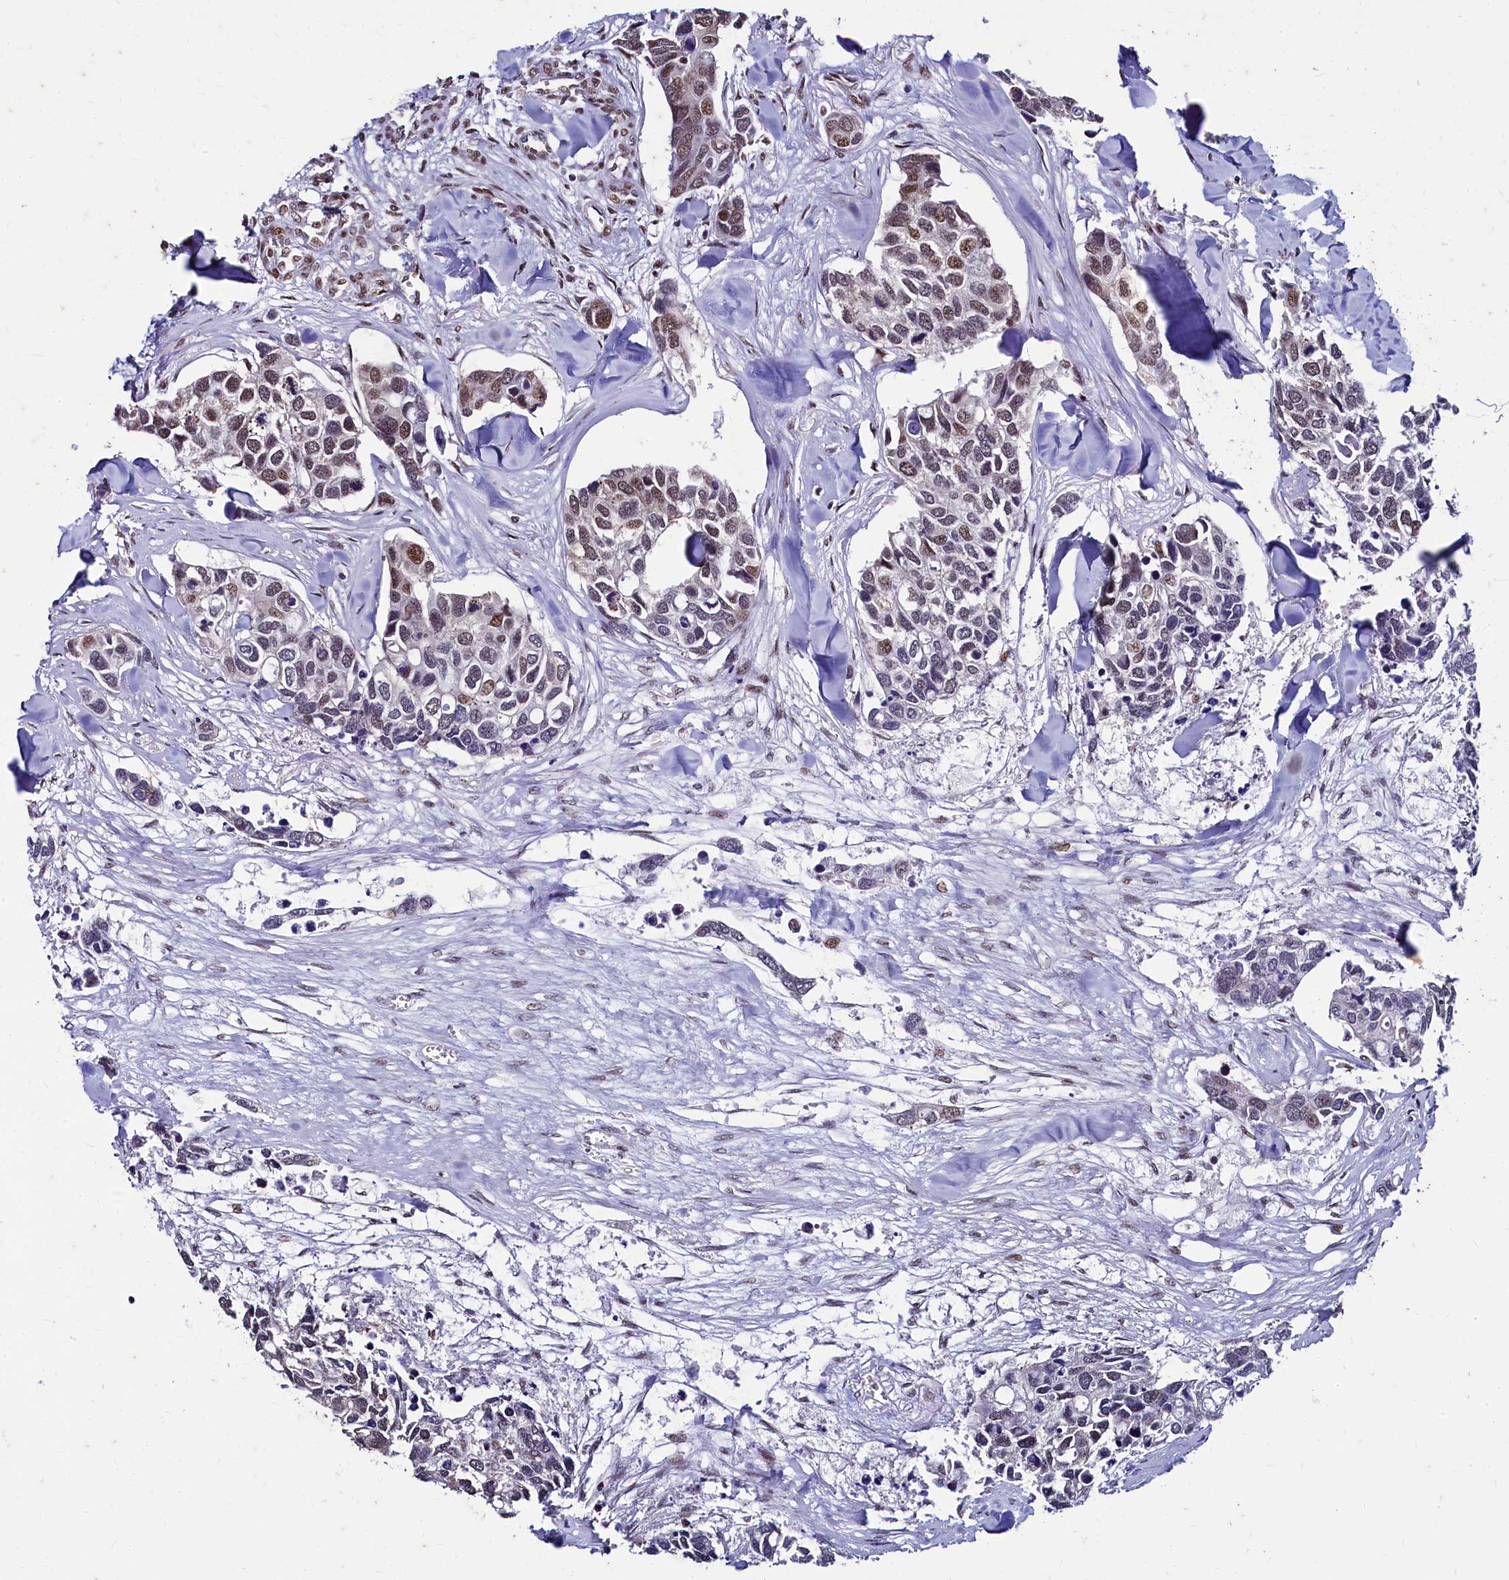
{"staining": {"intensity": "moderate", "quantity": "<25%", "location": "nuclear"}, "tissue": "breast cancer", "cell_type": "Tumor cells", "image_type": "cancer", "snomed": [{"axis": "morphology", "description": "Duct carcinoma"}, {"axis": "topography", "description": "Breast"}], "caption": "Moderate nuclear positivity is identified in approximately <25% of tumor cells in breast cancer.", "gene": "CPSF7", "patient": {"sex": "female", "age": 83}}